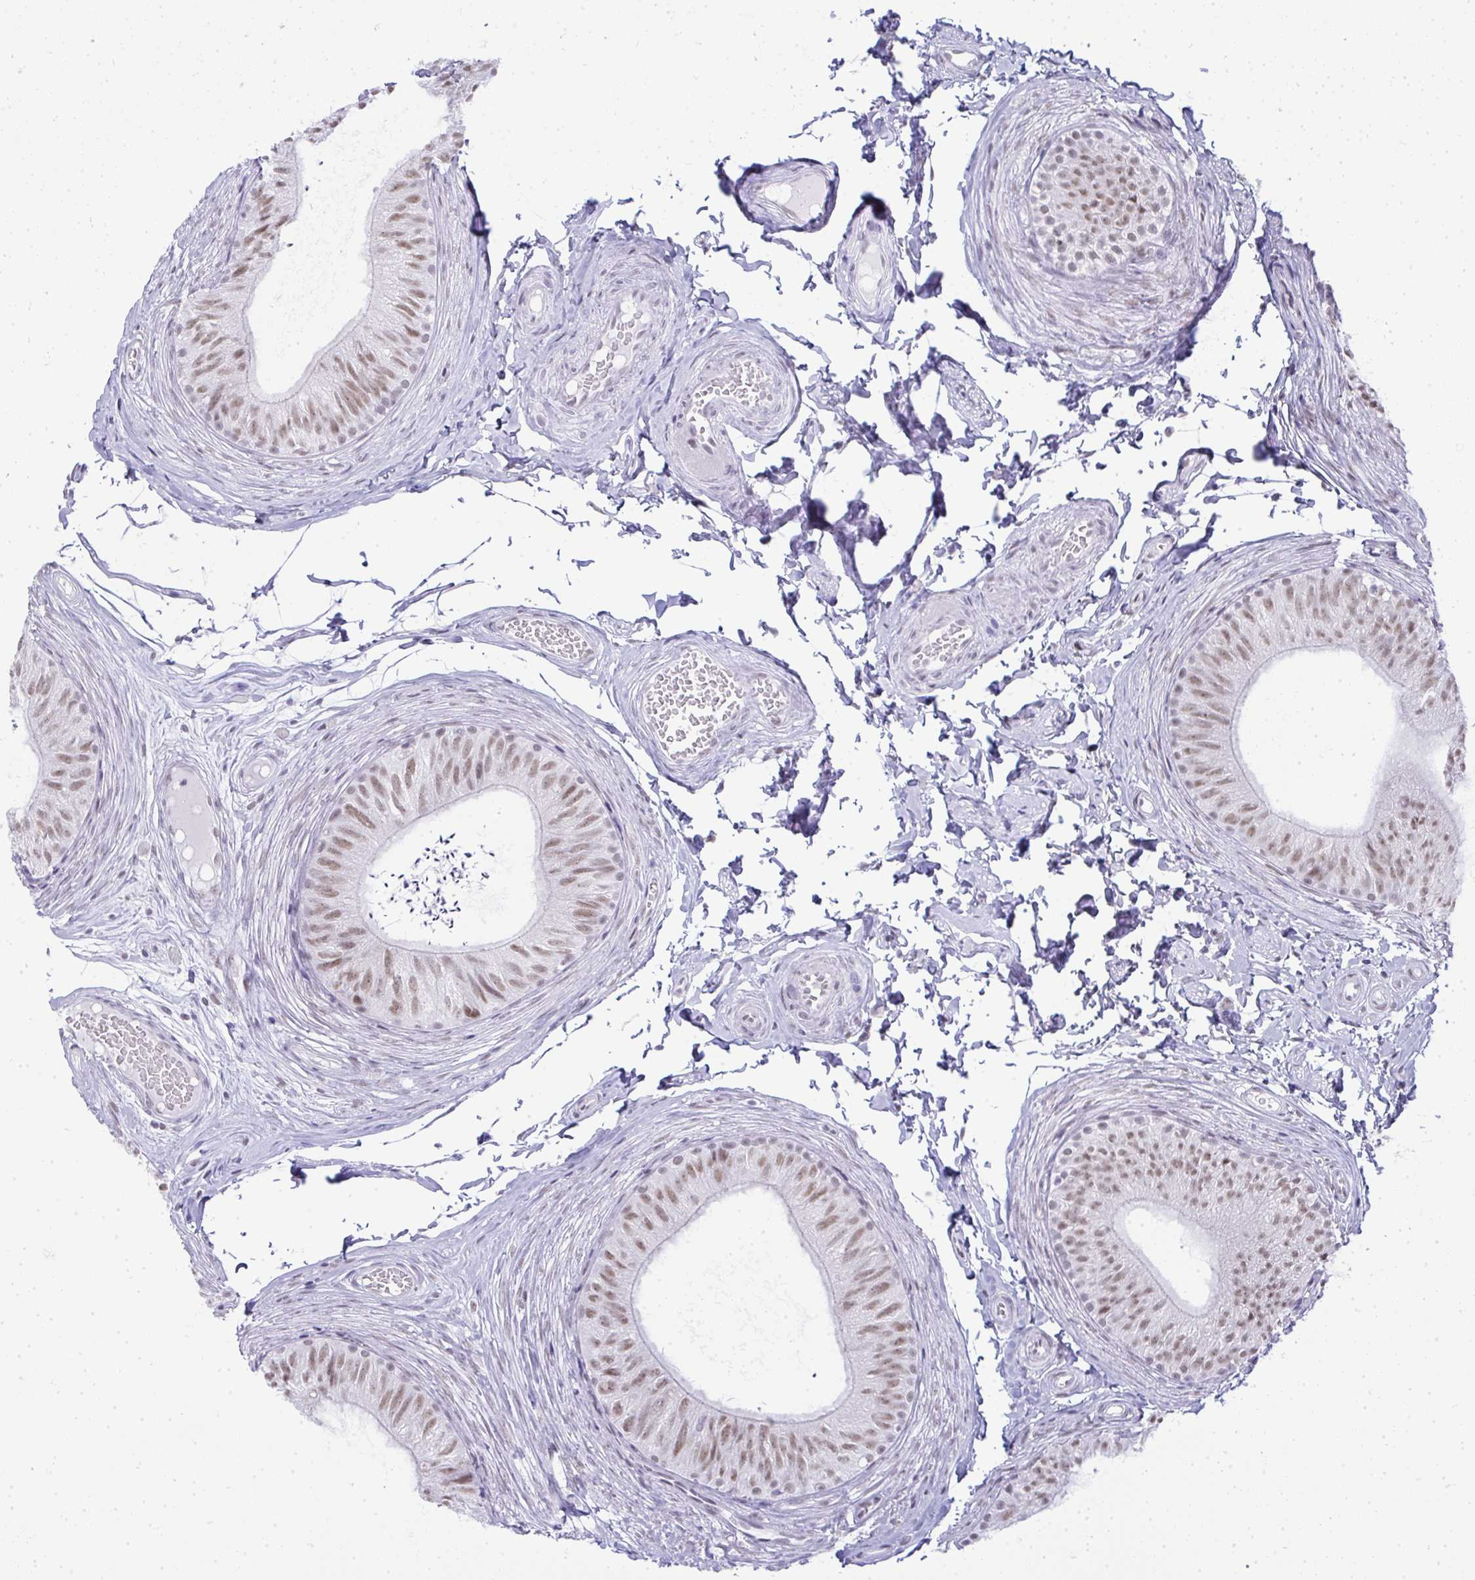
{"staining": {"intensity": "moderate", "quantity": ">75%", "location": "nuclear"}, "tissue": "epididymis", "cell_type": "Glandular cells", "image_type": "normal", "snomed": [{"axis": "morphology", "description": "Normal tissue, NOS"}, {"axis": "topography", "description": "Epididymis, spermatic cord, NOS"}, {"axis": "topography", "description": "Epididymis"}, {"axis": "topography", "description": "Peripheral nerve tissue"}], "caption": "IHC micrograph of normal epididymis: epididymis stained using IHC exhibits medium levels of moderate protein expression localized specifically in the nuclear of glandular cells, appearing as a nuclear brown color.", "gene": "PLA2G1B", "patient": {"sex": "male", "age": 29}}